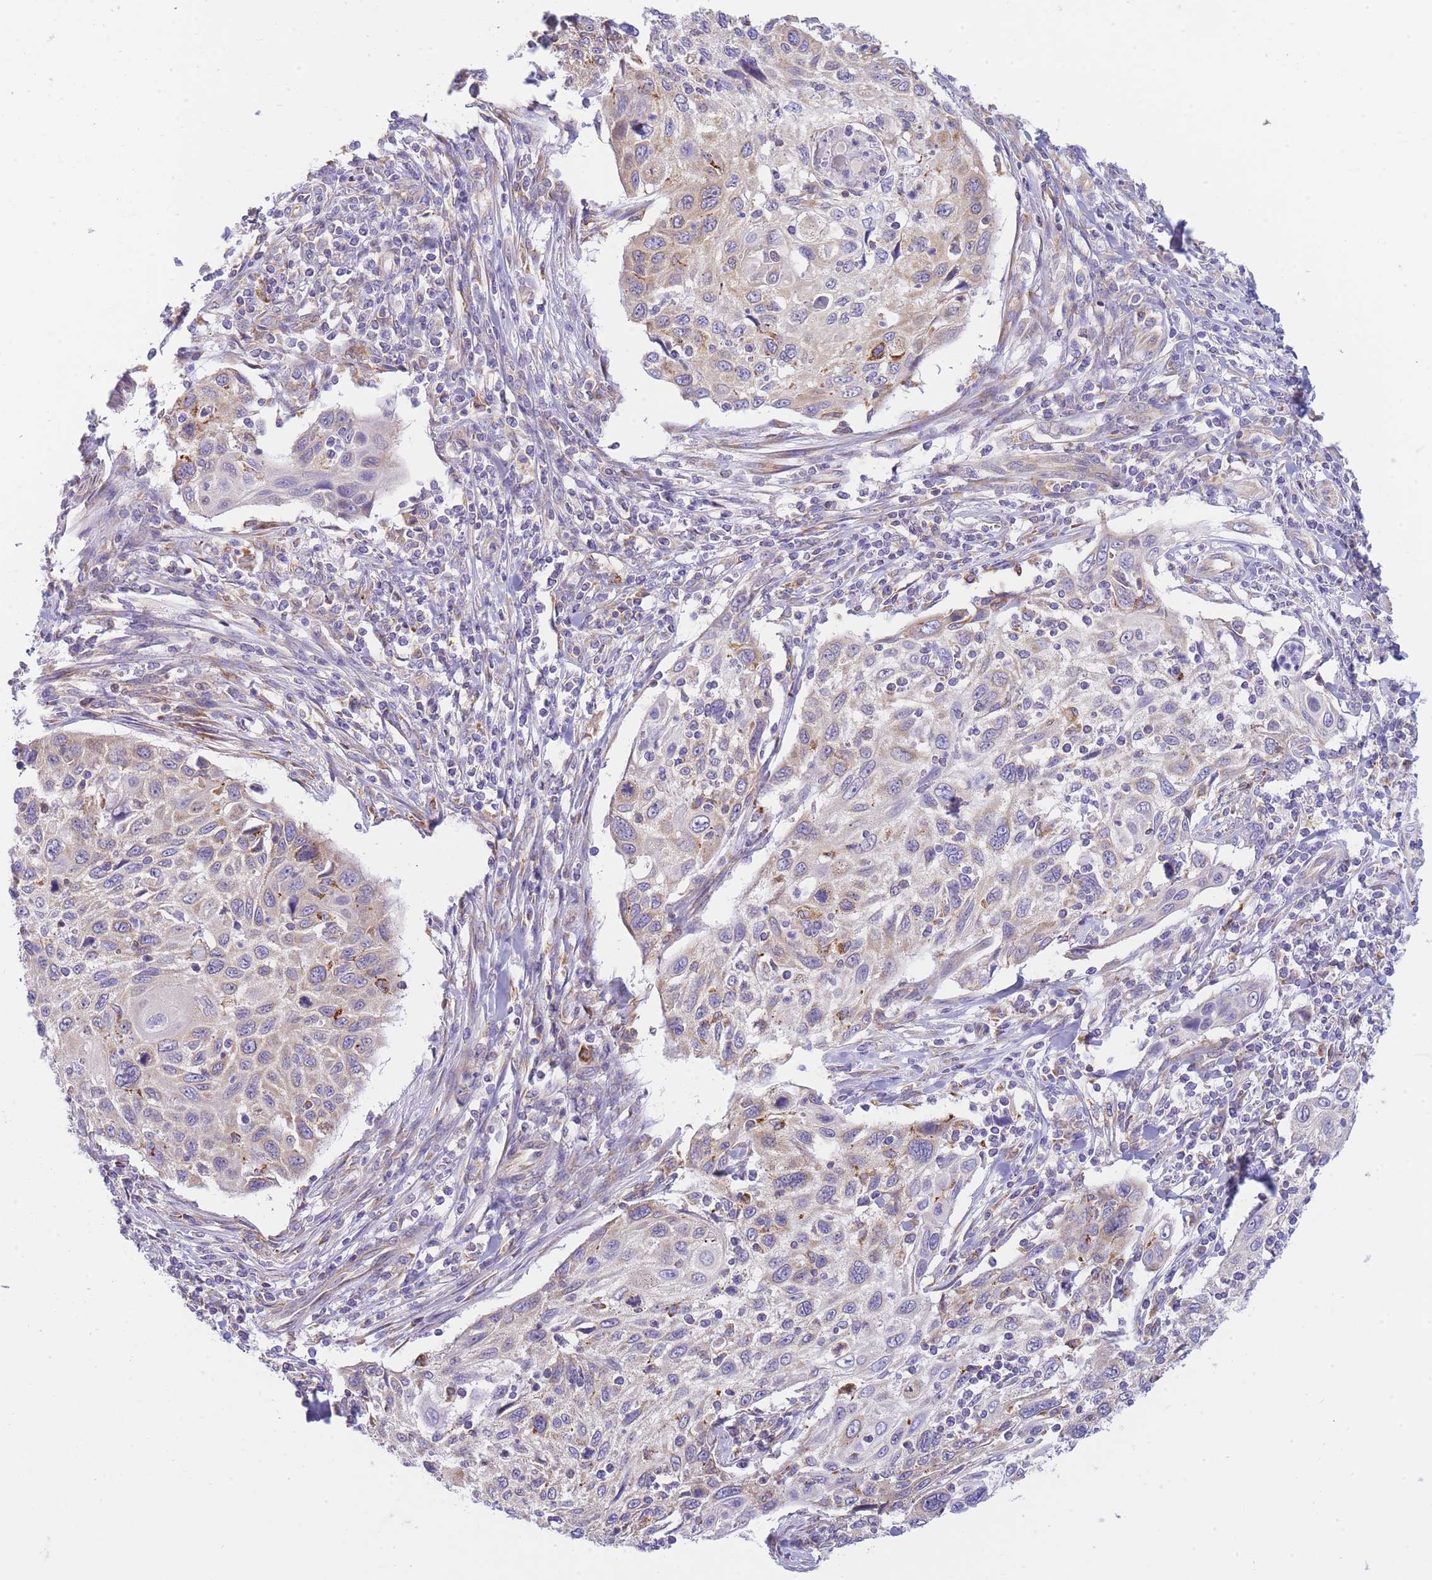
{"staining": {"intensity": "weak", "quantity": "<25%", "location": "cytoplasmic/membranous"}, "tissue": "cervical cancer", "cell_type": "Tumor cells", "image_type": "cancer", "snomed": [{"axis": "morphology", "description": "Squamous cell carcinoma, NOS"}, {"axis": "topography", "description": "Cervix"}], "caption": "The histopathology image displays no staining of tumor cells in cervical cancer. (DAB IHC with hematoxylin counter stain).", "gene": "SH2B2", "patient": {"sex": "female", "age": 70}}